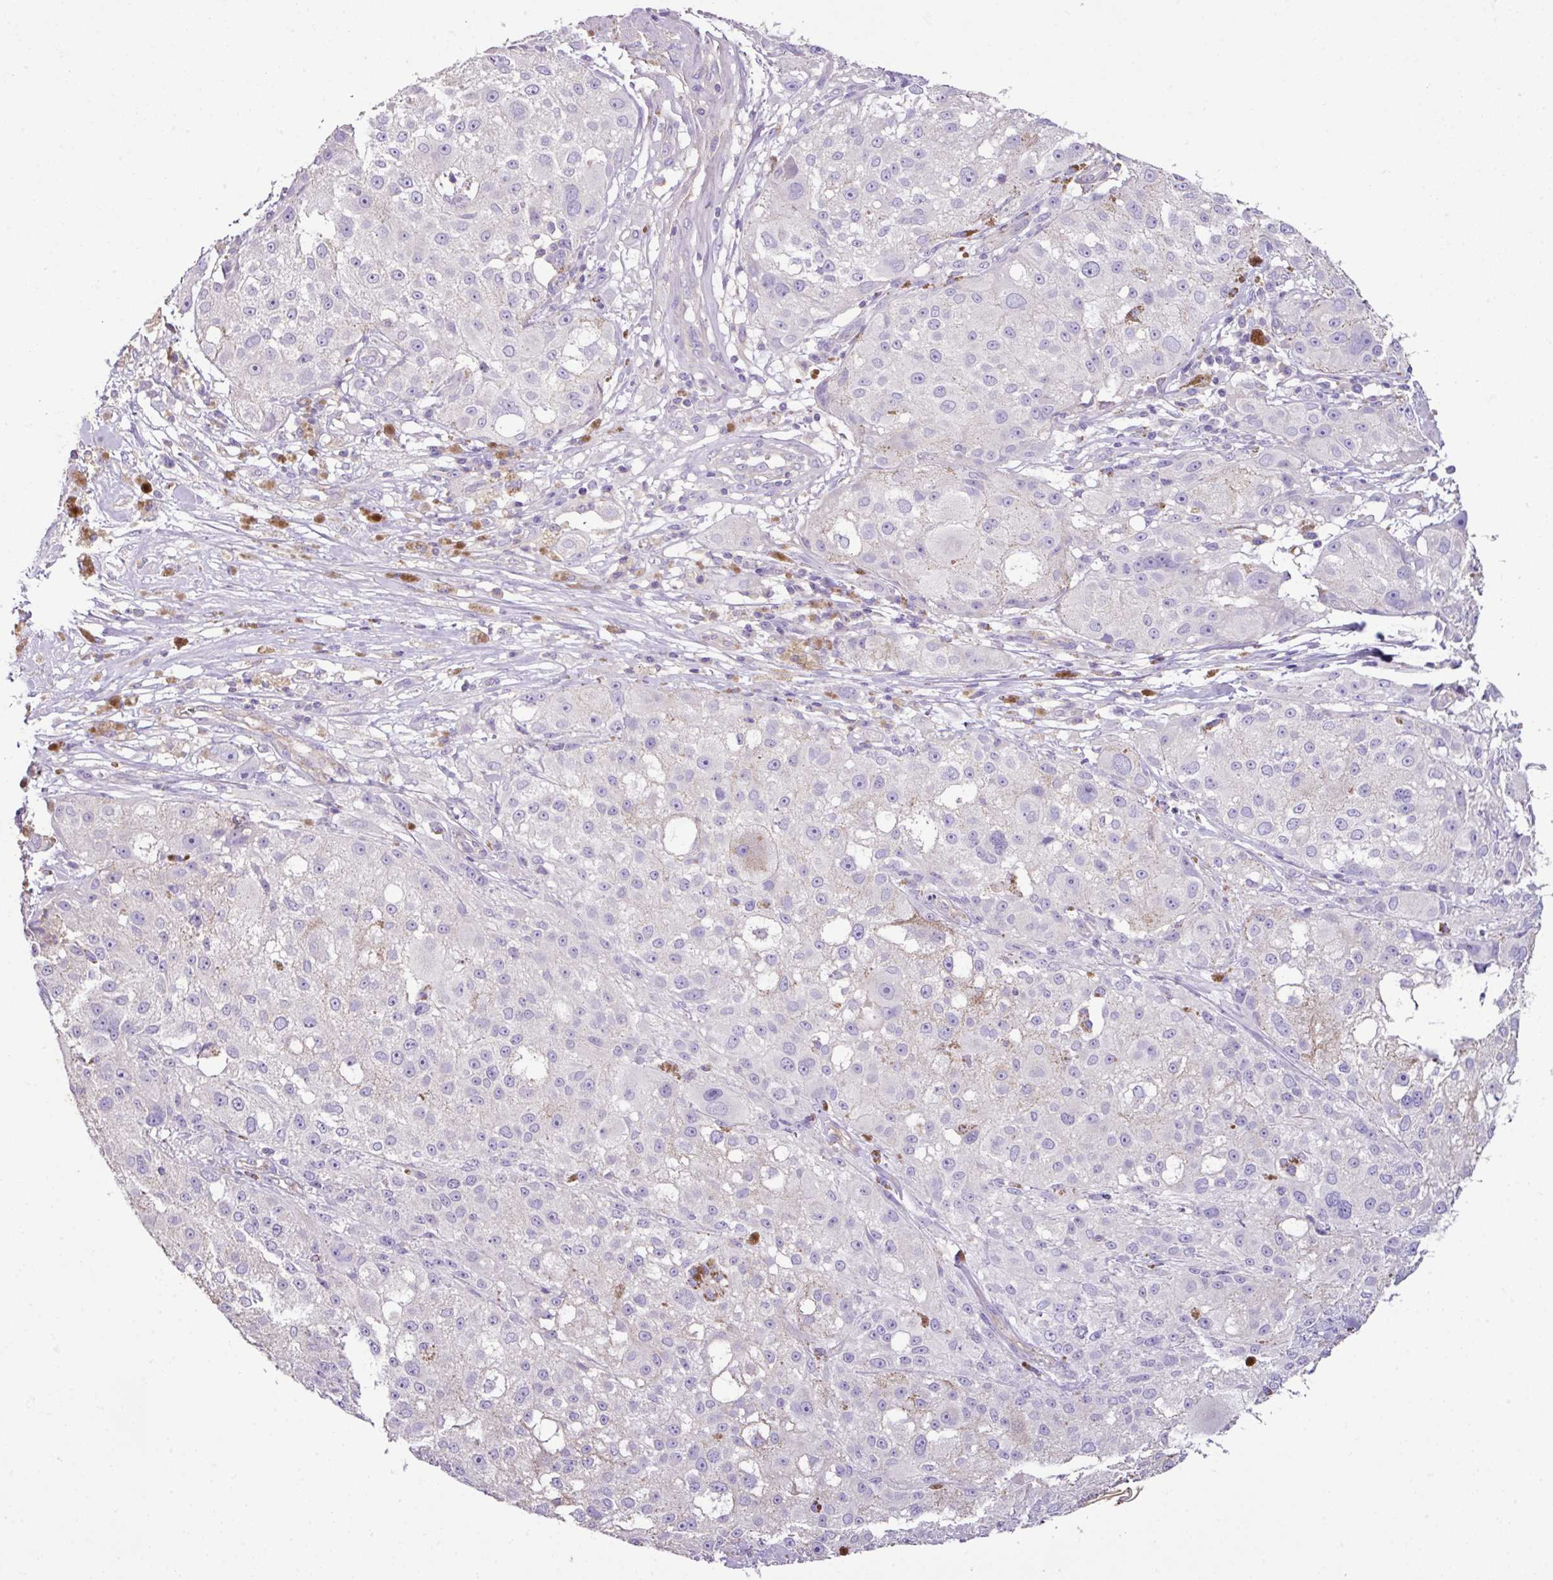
{"staining": {"intensity": "negative", "quantity": "none", "location": "none"}, "tissue": "melanoma", "cell_type": "Tumor cells", "image_type": "cancer", "snomed": [{"axis": "morphology", "description": "Necrosis, NOS"}, {"axis": "morphology", "description": "Malignant melanoma, NOS"}, {"axis": "topography", "description": "Skin"}], "caption": "Melanoma was stained to show a protein in brown. There is no significant expression in tumor cells.", "gene": "AGR3", "patient": {"sex": "female", "age": 87}}